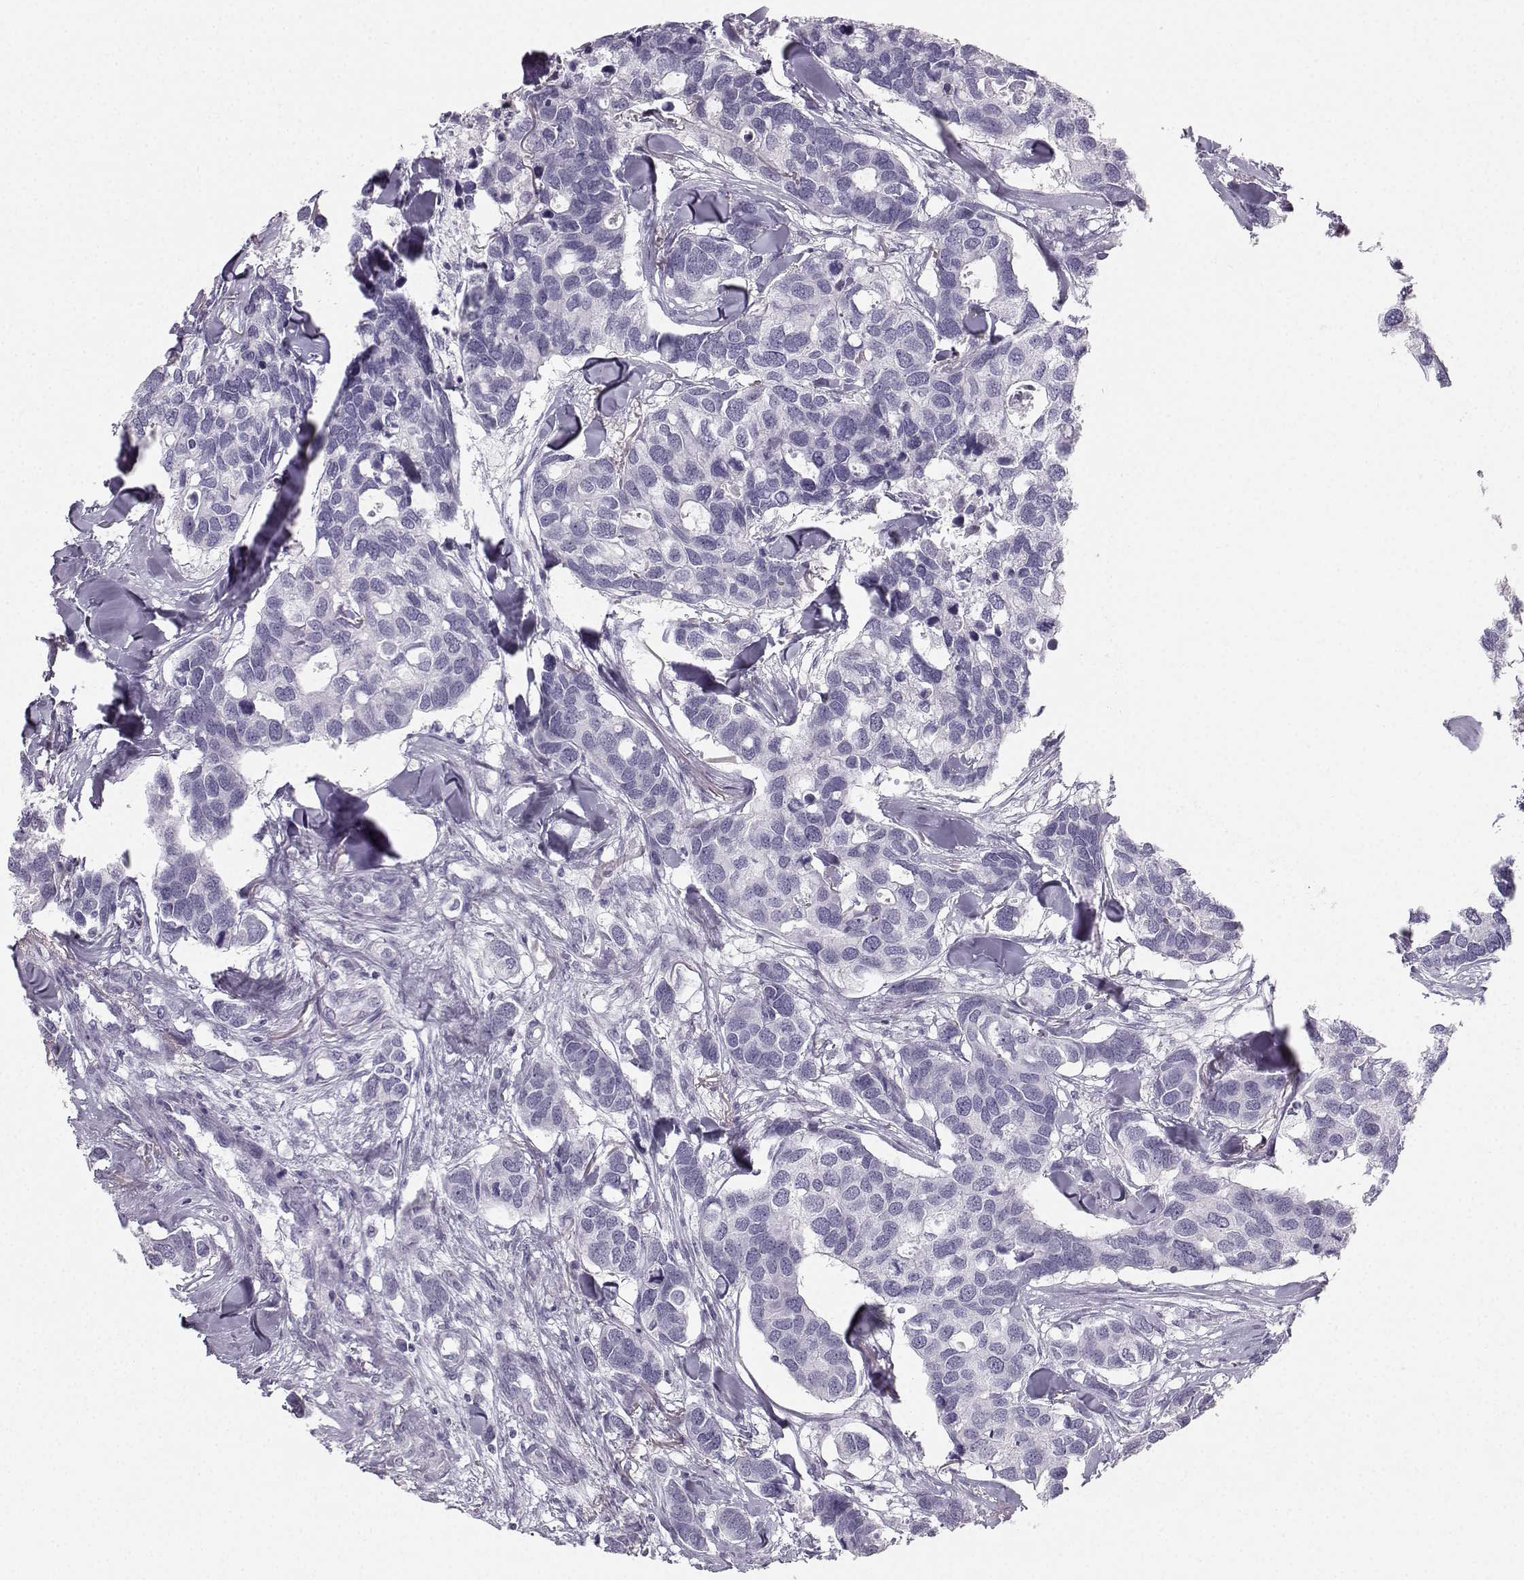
{"staining": {"intensity": "negative", "quantity": "none", "location": "none"}, "tissue": "breast cancer", "cell_type": "Tumor cells", "image_type": "cancer", "snomed": [{"axis": "morphology", "description": "Duct carcinoma"}, {"axis": "topography", "description": "Breast"}], "caption": "Tumor cells are negative for protein expression in human infiltrating ductal carcinoma (breast). (Immunohistochemistry, brightfield microscopy, high magnification).", "gene": "CASR", "patient": {"sex": "female", "age": 83}}